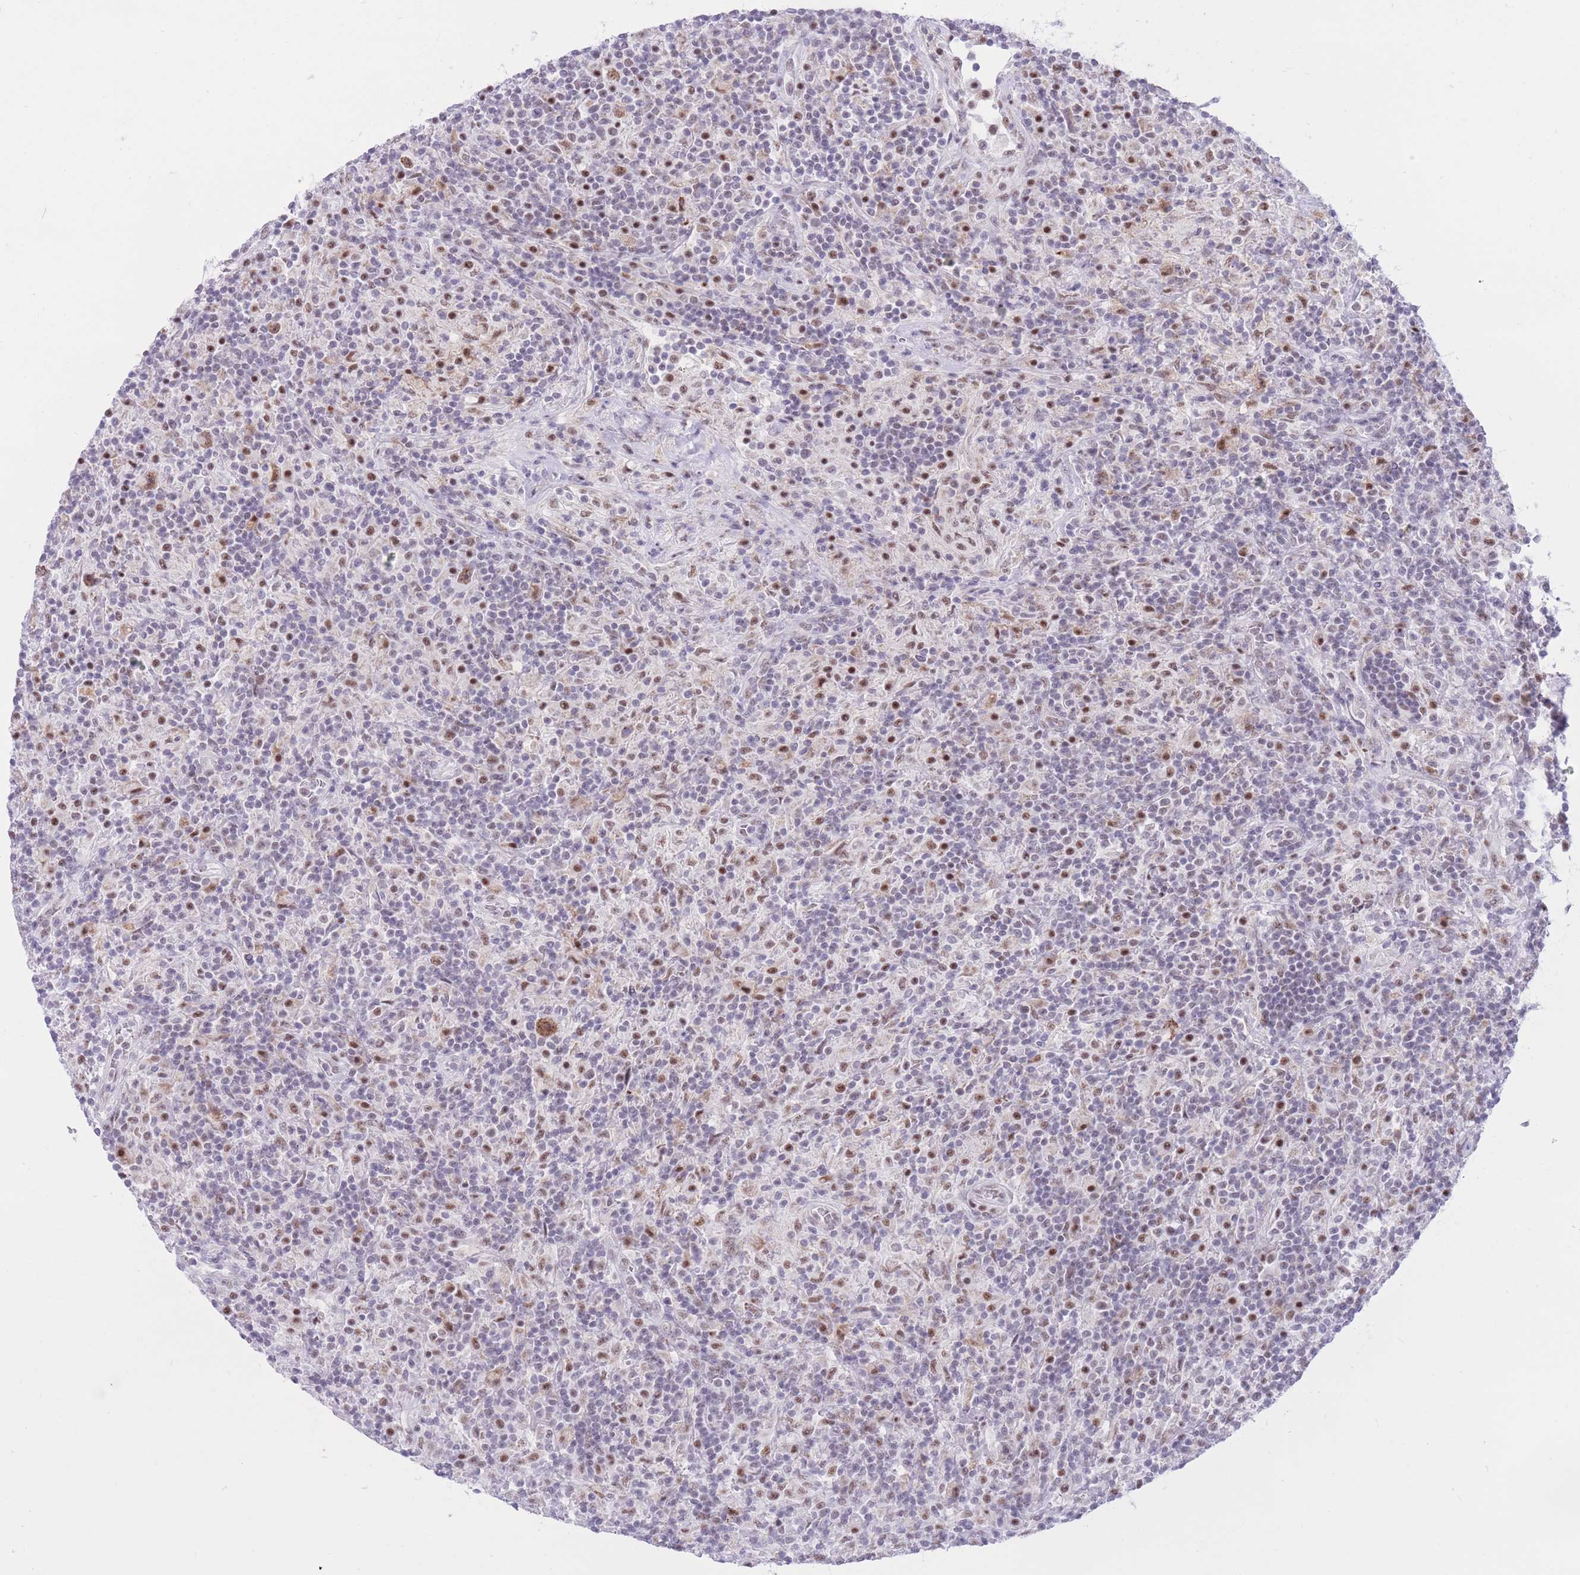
{"staining": {"intensity": "moderate", "quantity": ">75%", "location": "nuclear"}, "tissue": "lymphoma", "cell_type": "Tumor cells", "image_type": "cancer", "snomed": [{"axis": "morphology", "description": "Hodgkin's disease, NOS"}, {"axis": "topography", "description": "Lymph node"}], "caption": "Immunohistochemical staining of Hodgkin's disease demonstrates medium levels of moderate nuclear positivity in approximately >75% of tumor cells.", "gene": "CYP2B6", "patient": {"sex": "male", "age": 70}}